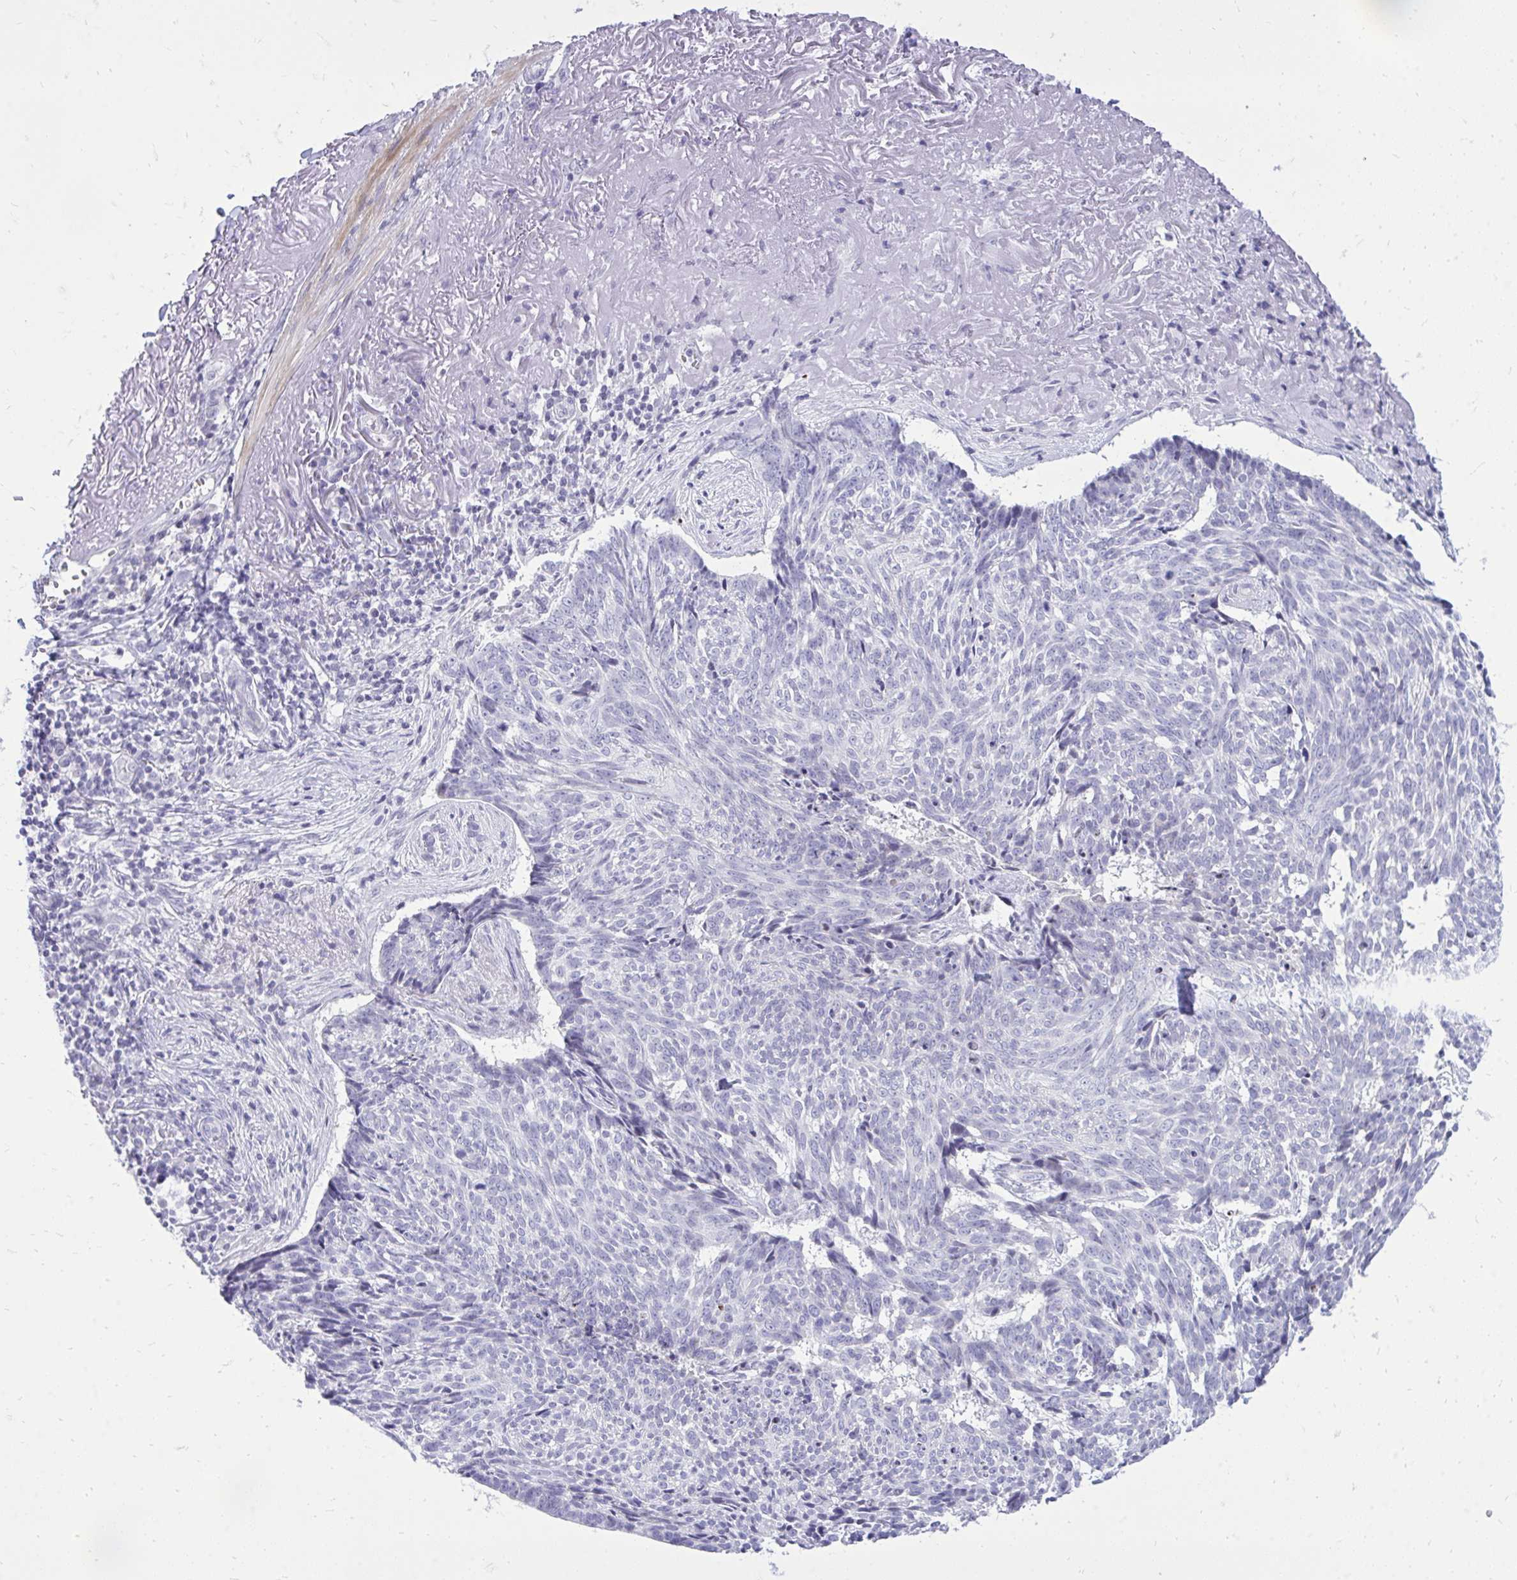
{"staining": {"intensity": "negative", "quantity": "none", "location": "none"}, "tissue": "skin cancer", "cell_type": "Tumor cells", "image_type": "cancer", "snomed": [{"axis": "morphology", "description": "Basal cell carcinoma"}, {"axis": "topography", "description": "Skin"}, {"axis": "topography", "description": "Skin of face"}], "caption": "An image of skin basal cell carcinoma stained for a protein shows no brown staining in tumor cells. (DAB (3,3'-diaminobenzidine) immunohistochemistry (IHC) visualized using brightfield microscopy, high magnification).", "gene": "GABRA1", "patient": {"sex": "female", "age": 95}}